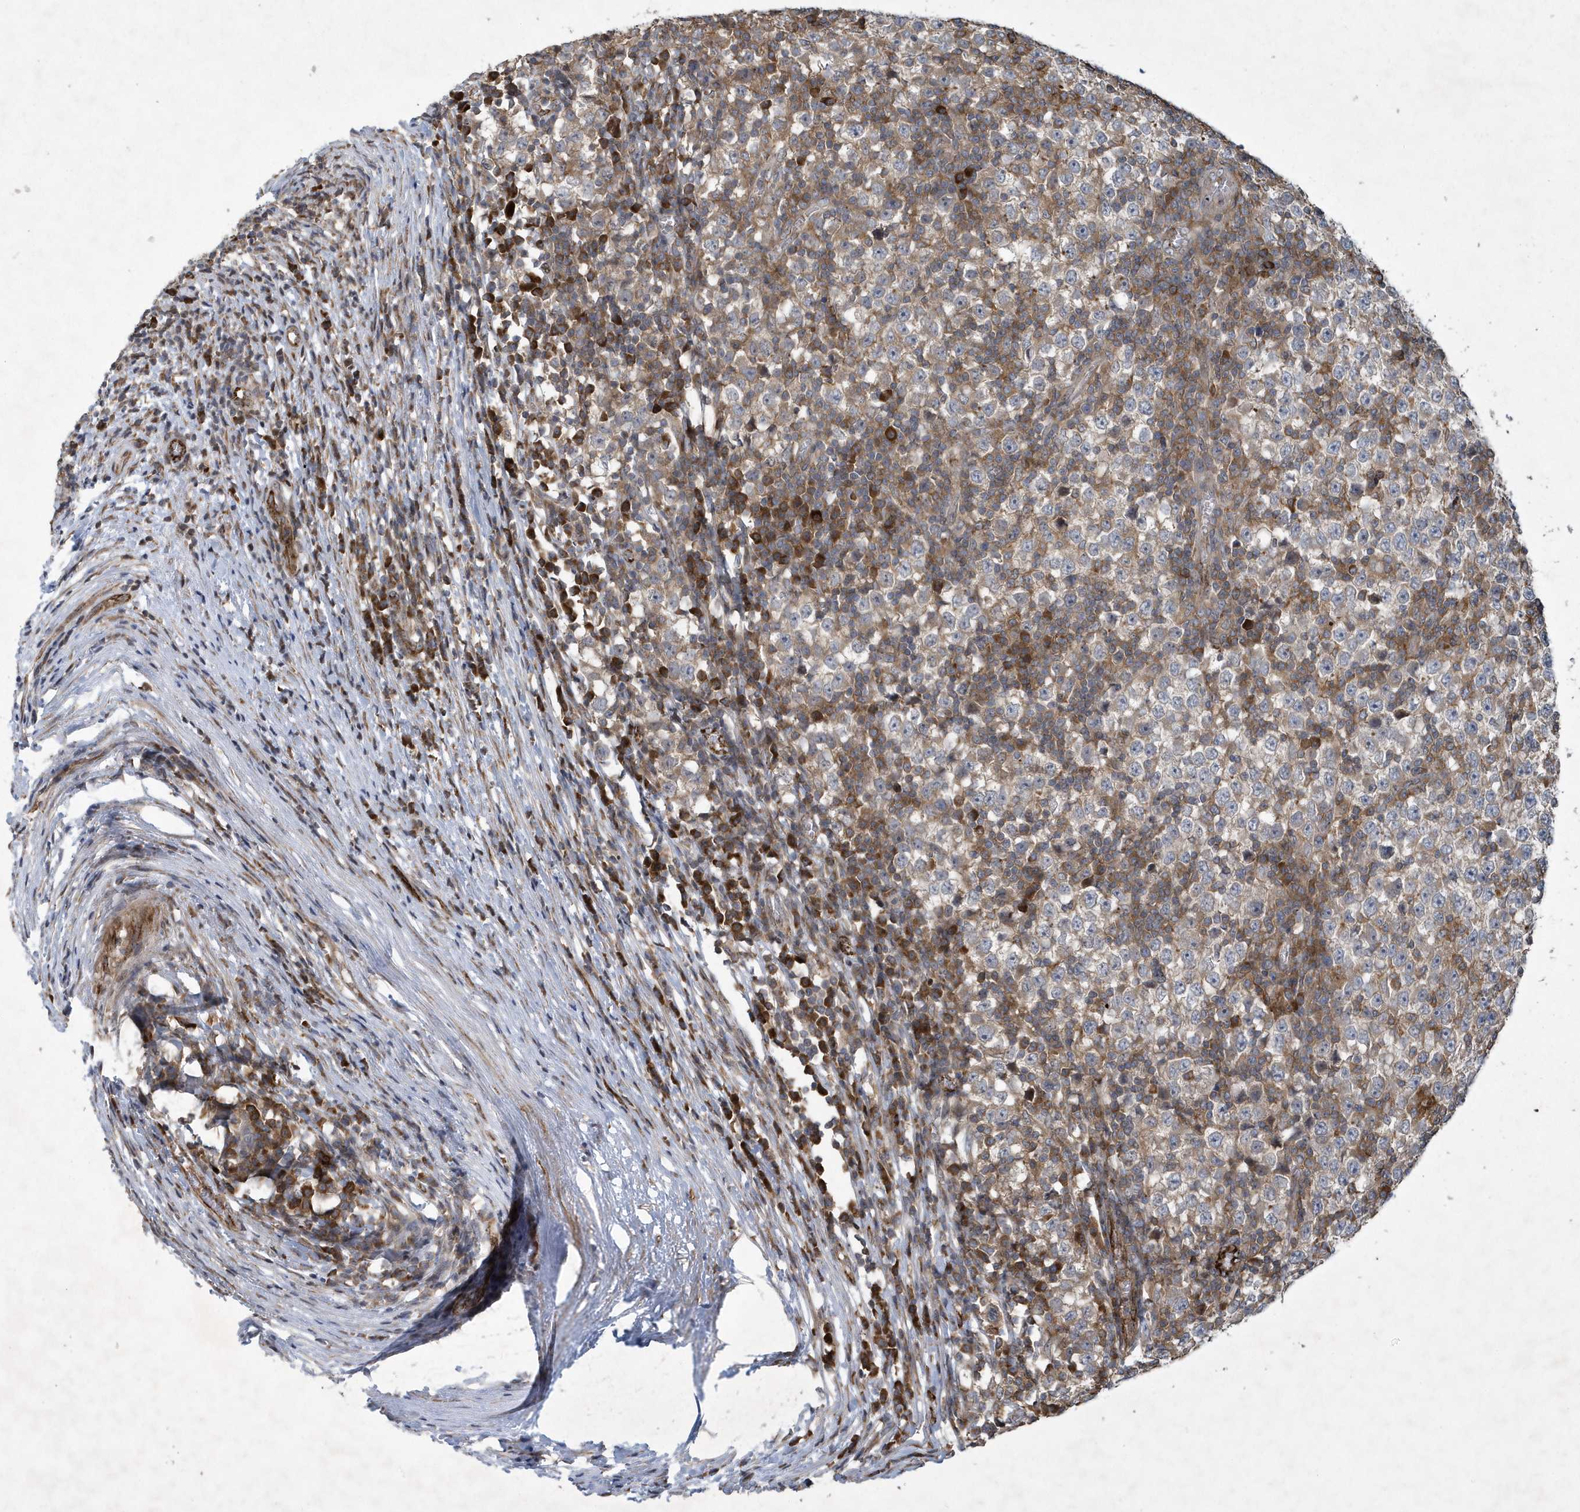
{"staining": {"intensity": "weak", "quantity": "<25%", "location": "cytoplasmic/membranous"}, "tissue": "testis cancer", "cell_type": "Tumor cells", "image_type": "cancer", "snomed": [{"axis": "morphology", "description": "Seminoma, NOS"}, {"axis": "topography", "description": "Testis"}], "caption": "This image is of testis seminoma stained with IHC to label a protein in brown with the nuclei are counter-stained blue. There is no staining in tumor cells.", "gene": "N4BP2", "patient": {"sex": "male", "age": 65}}